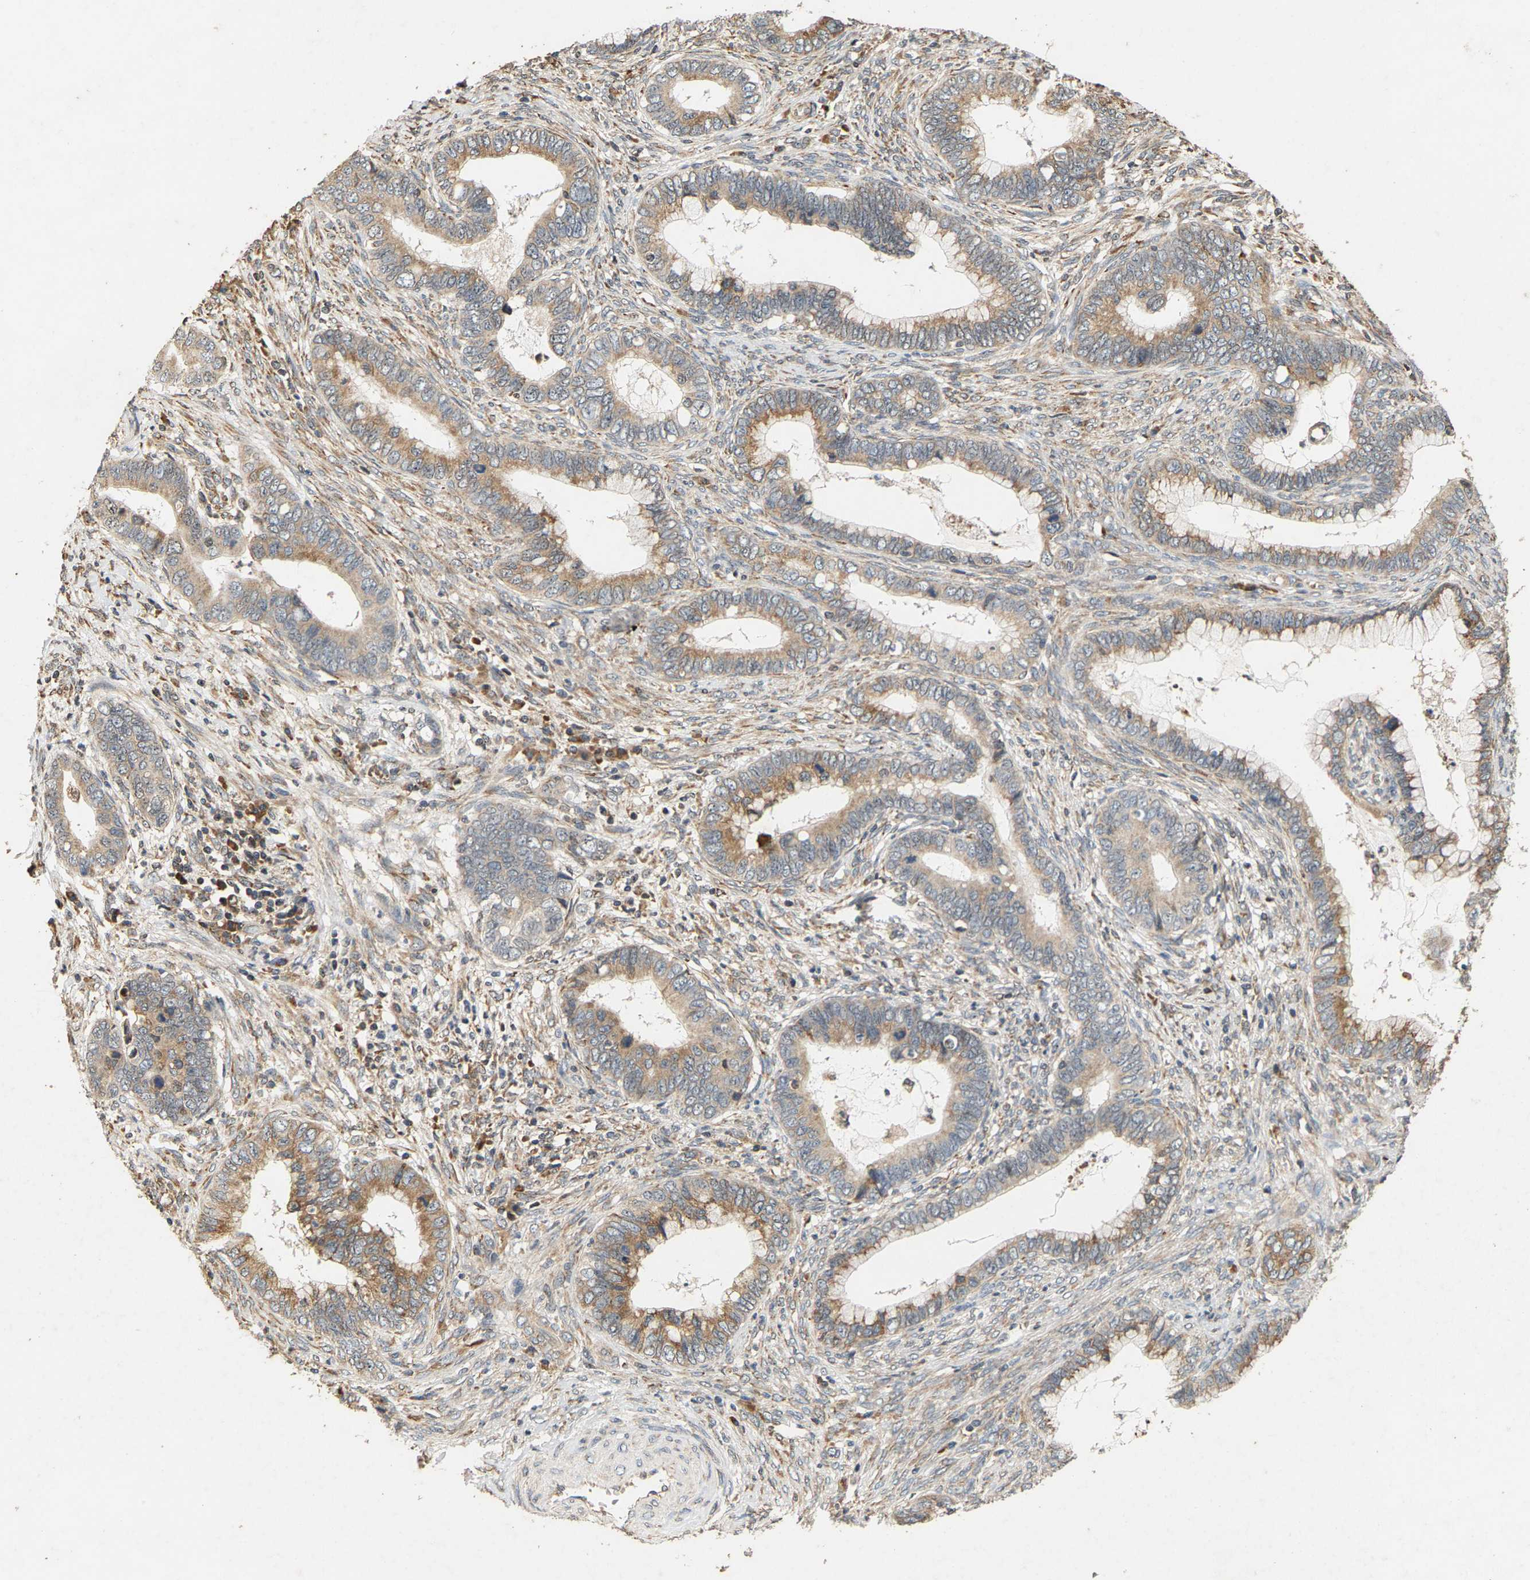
{"staining": {"intensity": "moderate", "quantity": ">75%", "location": "cytoplasmic/membranous"}, "tissue": "cervical cancer", "cell_type": "Tumor cells", "image_type": "cancer", "snomed": [{"axis": "morphology", "description": "Adenocarcinoma, NOS"}, {"axis": "topography", "description": "Cervix"}], "caption": "Brown immunohistochemical staining in human cervical adenocarcinoma reveals moderate cytoplasmic/membranous staining in about >75% of tumor cells.", "gene": "CIDEC", "patient": {"sex": "female", "age": 44}}